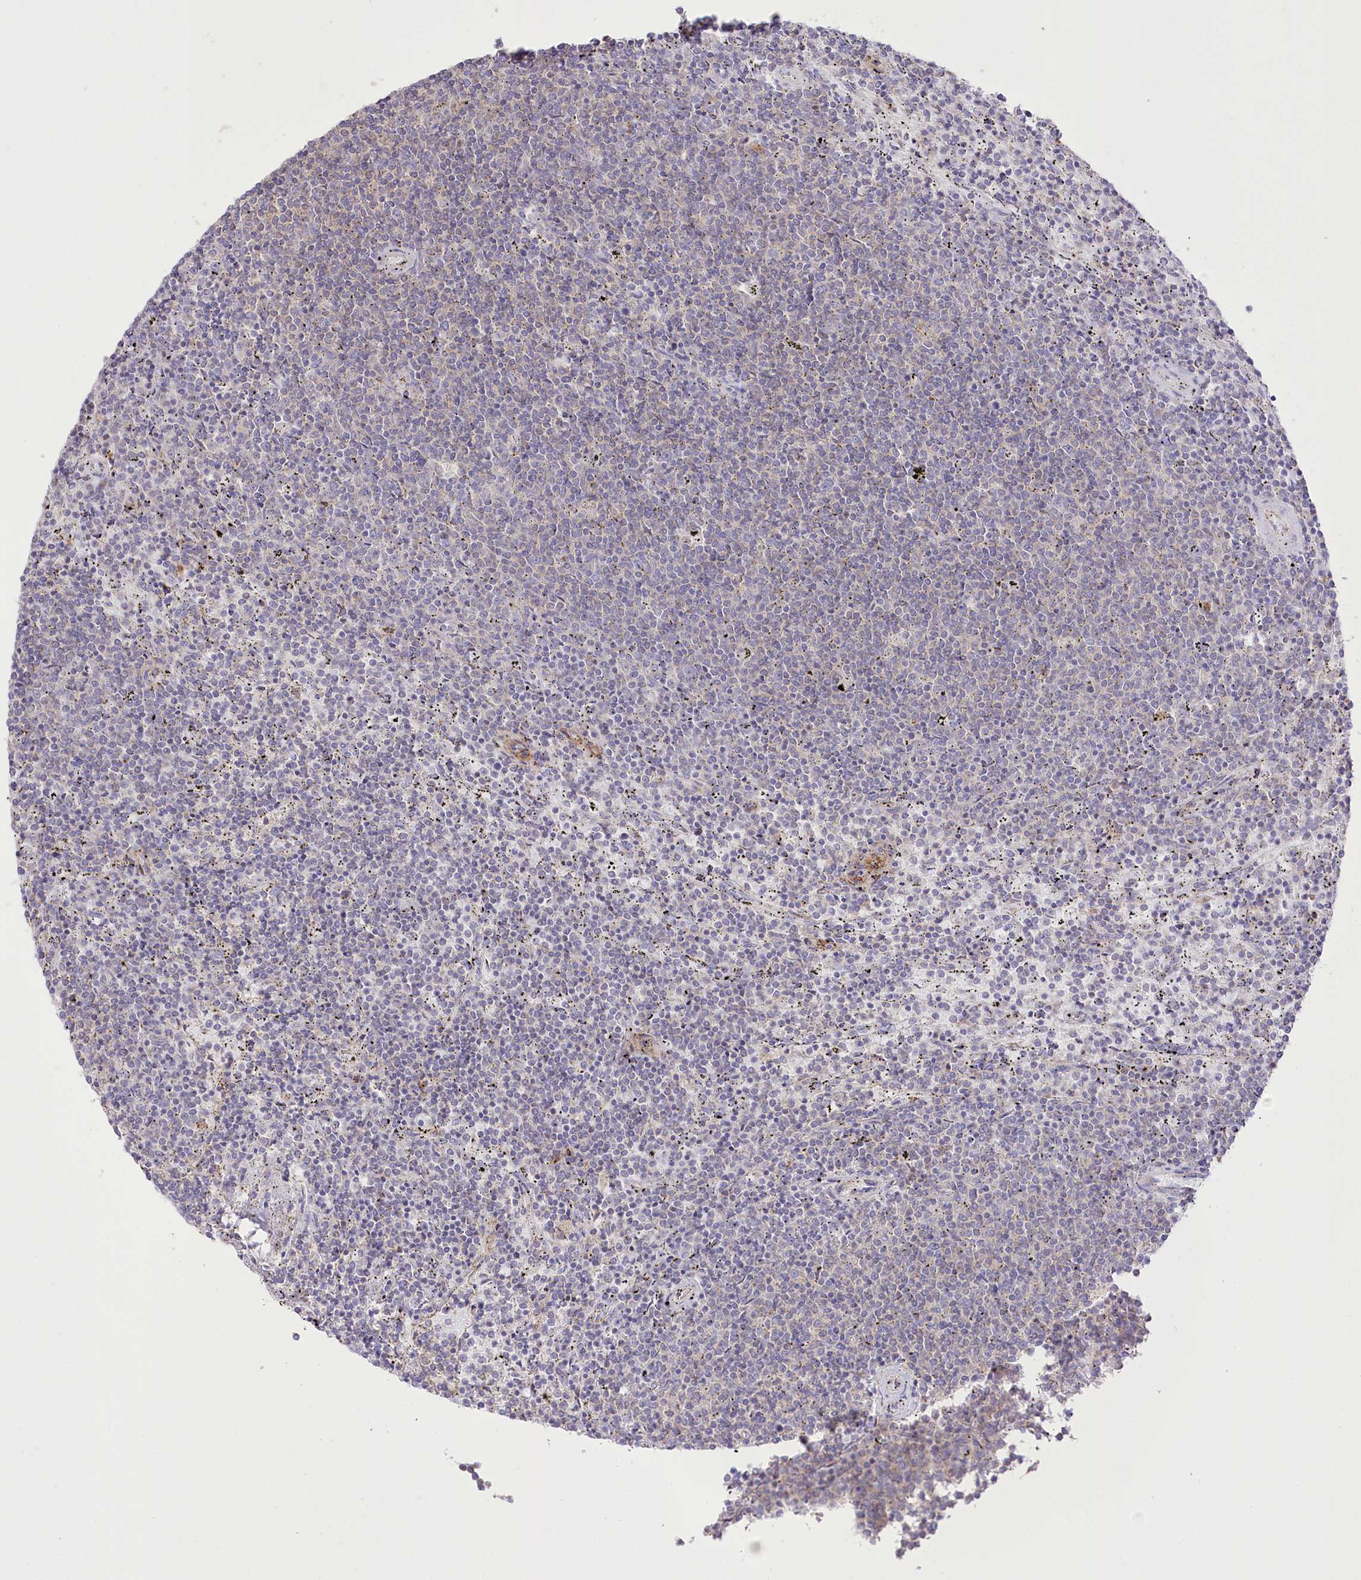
{"staining": {"intensity": "negative", "quantity": "none", "location": "none"}, "tissue": "lymphoma", "cell_type": "Tumor cells", "image_type": "cancer", "snomed": [{"axis": "morphology", "description": "Malignant lymphoma, non-Hodgkin's type, Low grade"}, {"axis": "topography", "description": "Spleen"}], "caption": "This is an immunohistochemistry (IHC) micrograph of lymphoma. There is no expression in tumor cells.", "gene": "FAM216A", "patient": {"sex": "female", "age": 50}}